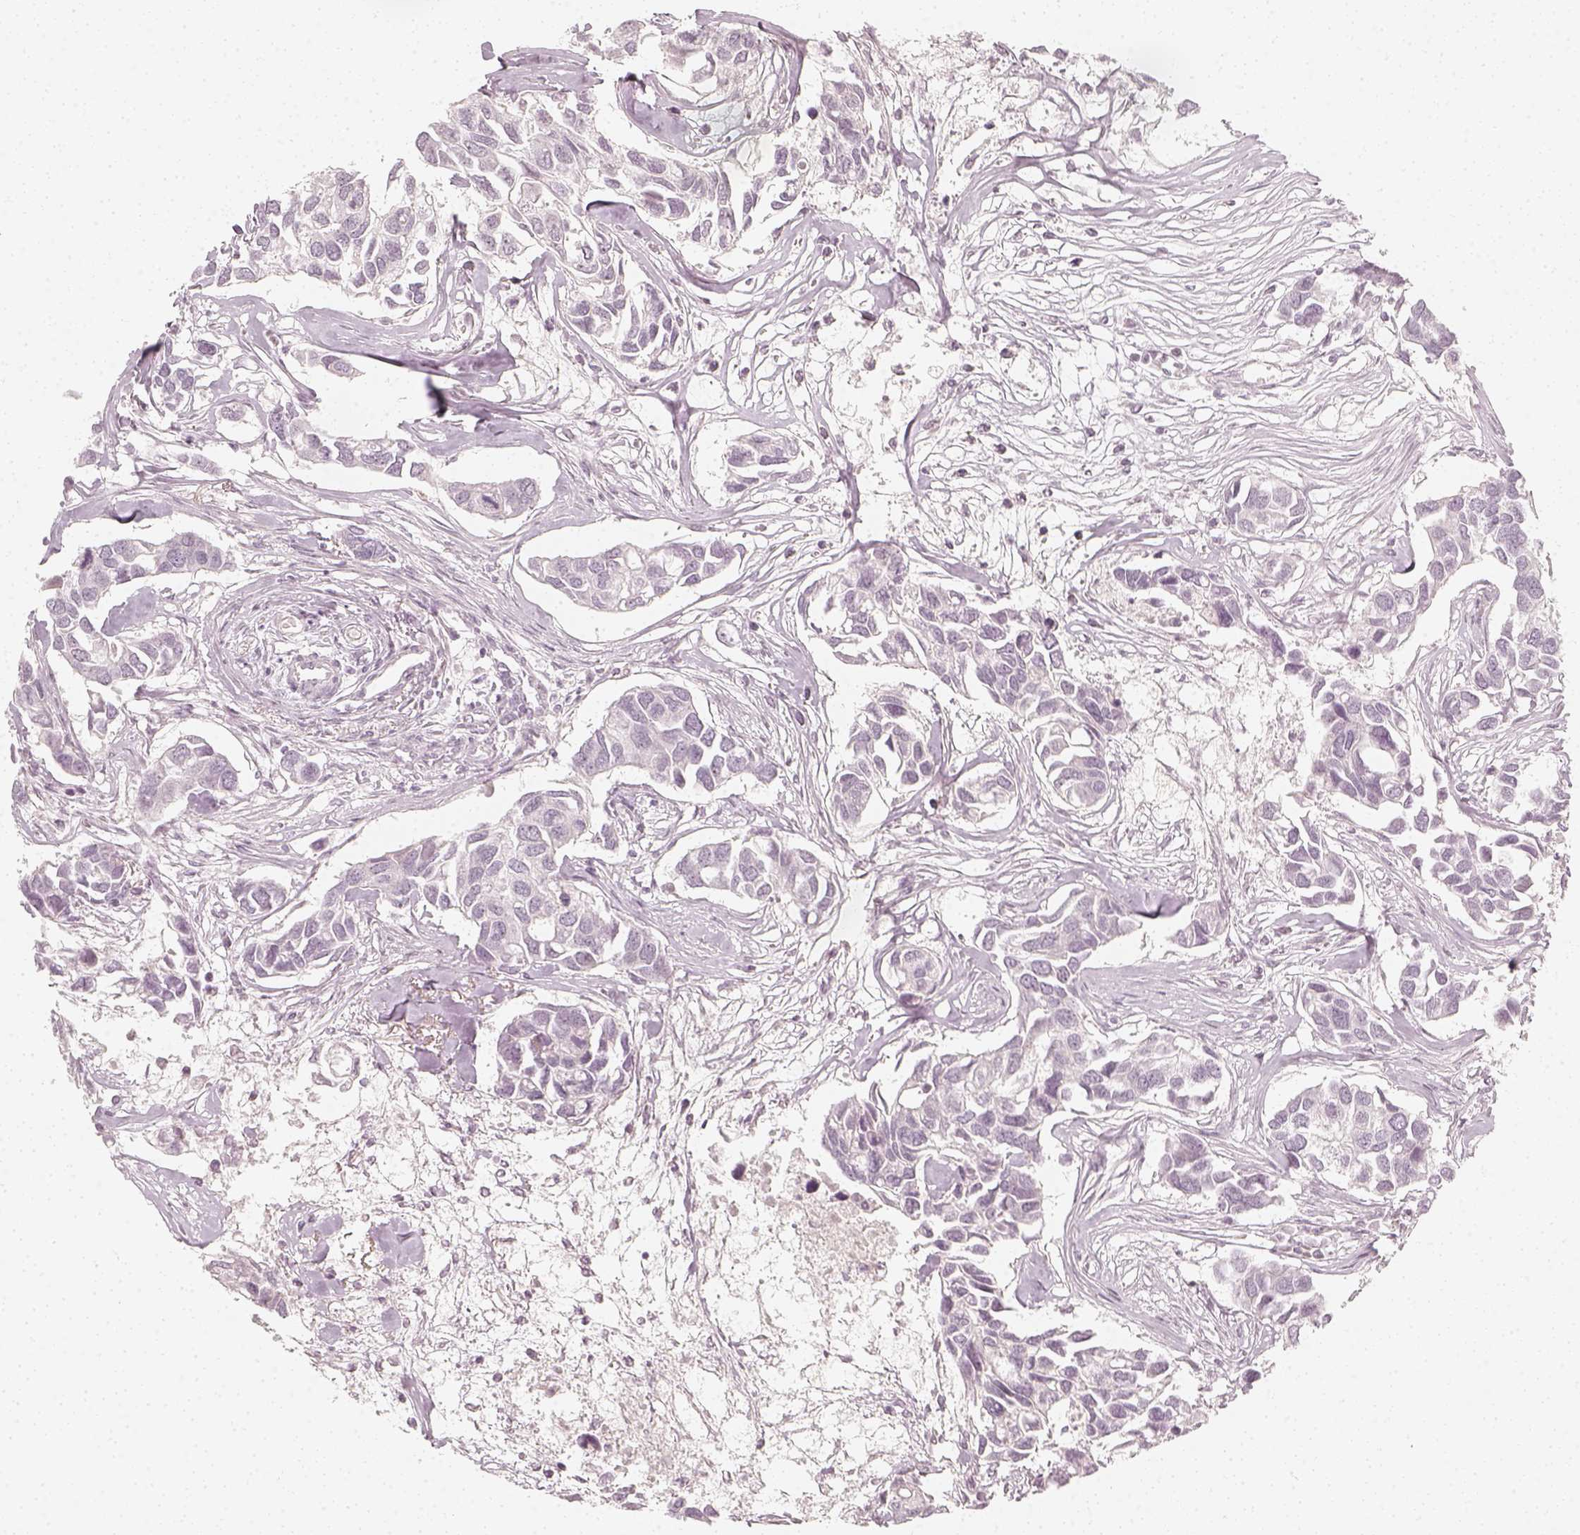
{"staining": {"intensity": "negative", "quantity": "none", "location": "none"}, "tissue": "breast cancer", "cell_type": "Tumor cells", "image_type": "cancer", "snomed": [{"axis": "morphology", "description": "Duct carcinoma"}, {"axis": "topography", "description": "Breast"}], "caption": "The IHC image has no significant expression in tumor cells of breast cancer tissue.", "gene": "KRTAP2-1", "patient": {"sex": "female", "age": 83}}